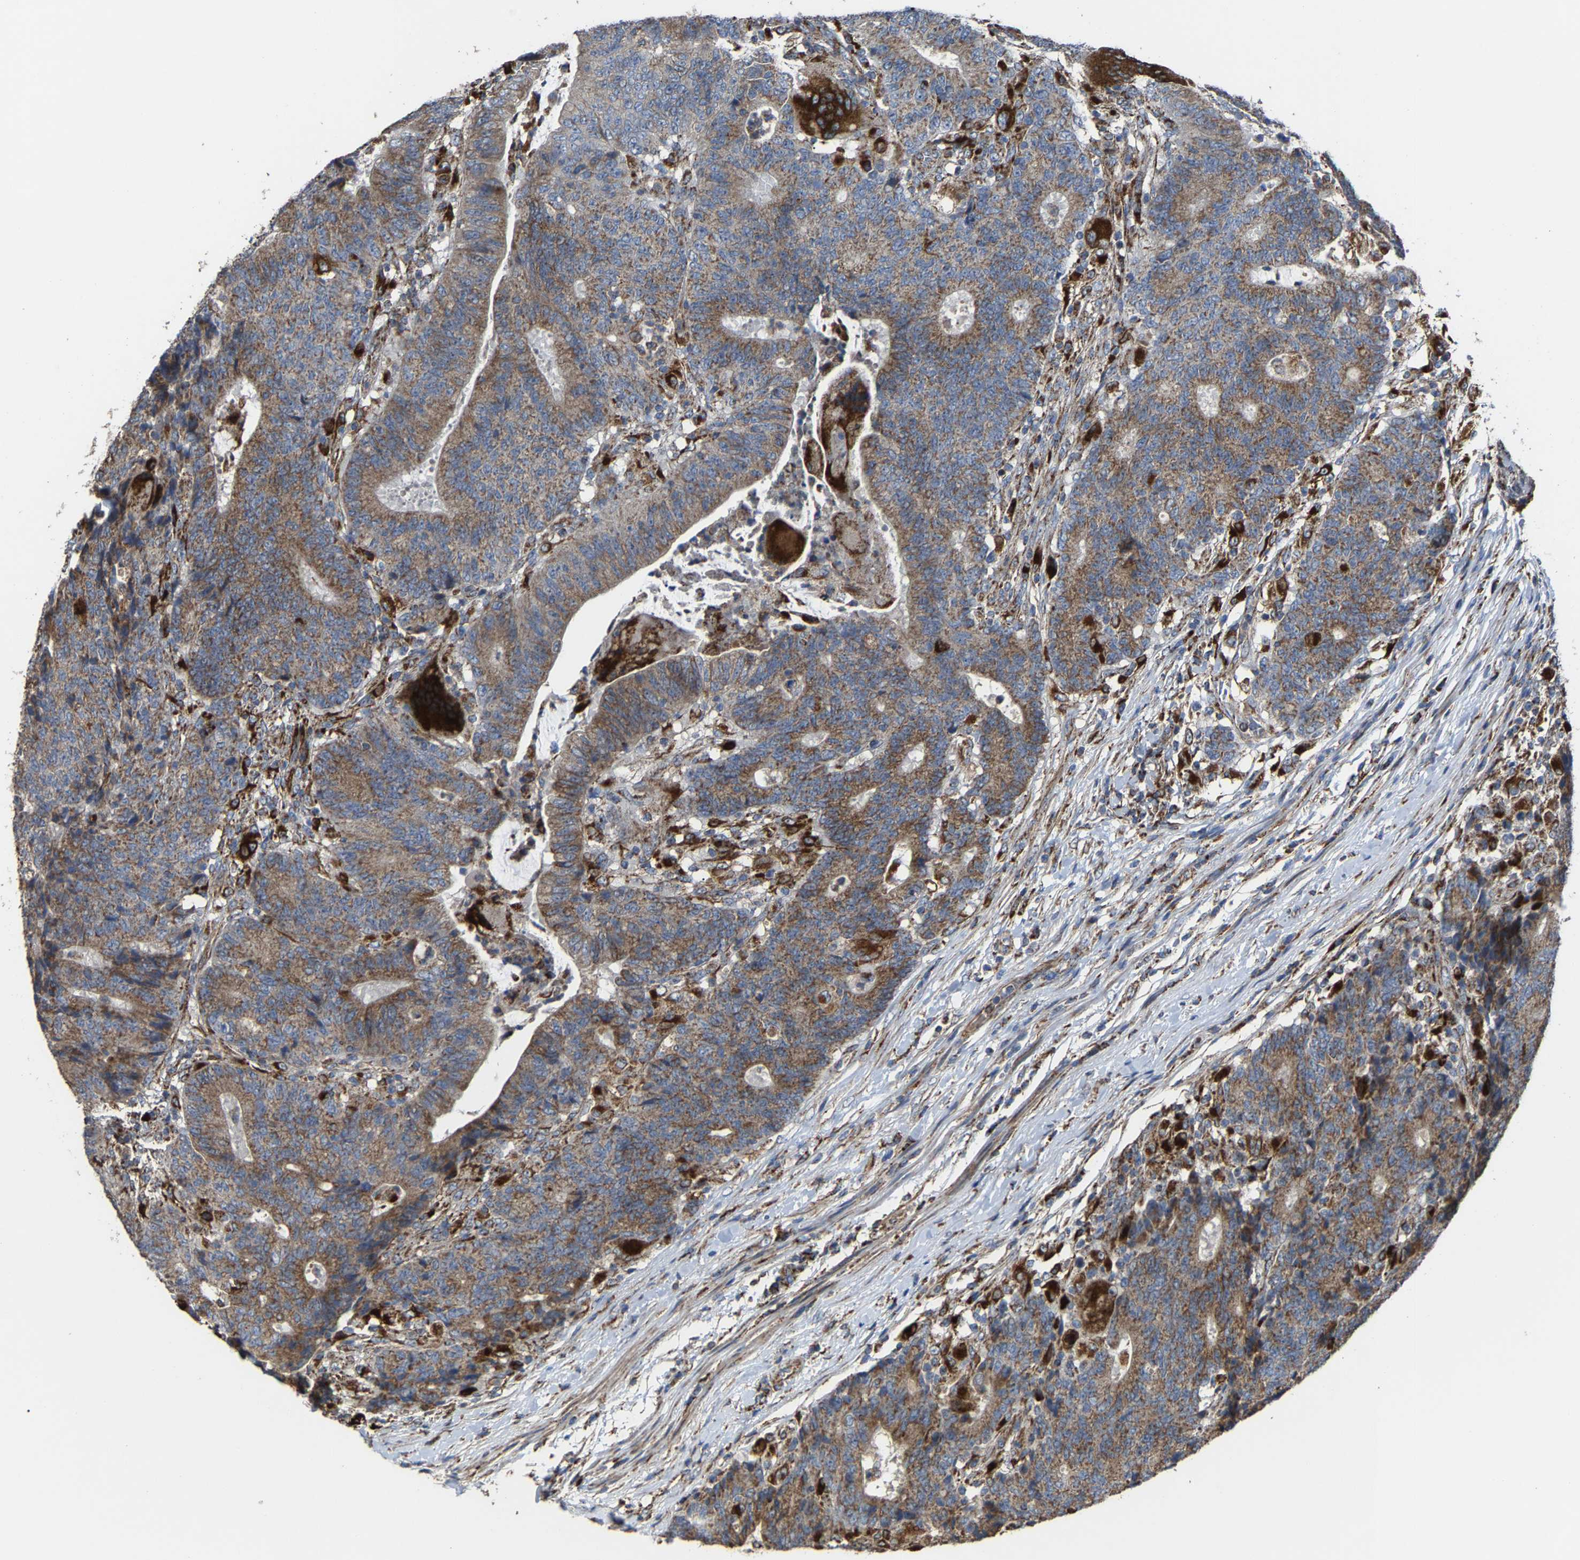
{"staining": {"intensity": "moderate", "quantity": ">75%", "location": "cytoplasmic/membranous"}, "tissue": "colorectal cancer", "cell_type": "Tumor cells", "image_type": "cancer", "snomed": [{"axis": "morphology", "description": "Normal tissue, NOS"}, {"axis": "morphology", "description": "Adenocarcinoma, NOS"}, {"axis": "topography", "description": "Colon"}], "caption": "A high-resolution micrograph shows IHC staining of adenocarcinoma (colorectal), which demonstrates moderate cytoplasmic/membranous staining in about >75% of tumor cells.", "gene": "NDUFV3", "patient": {"sex": "female", "age": 75}}